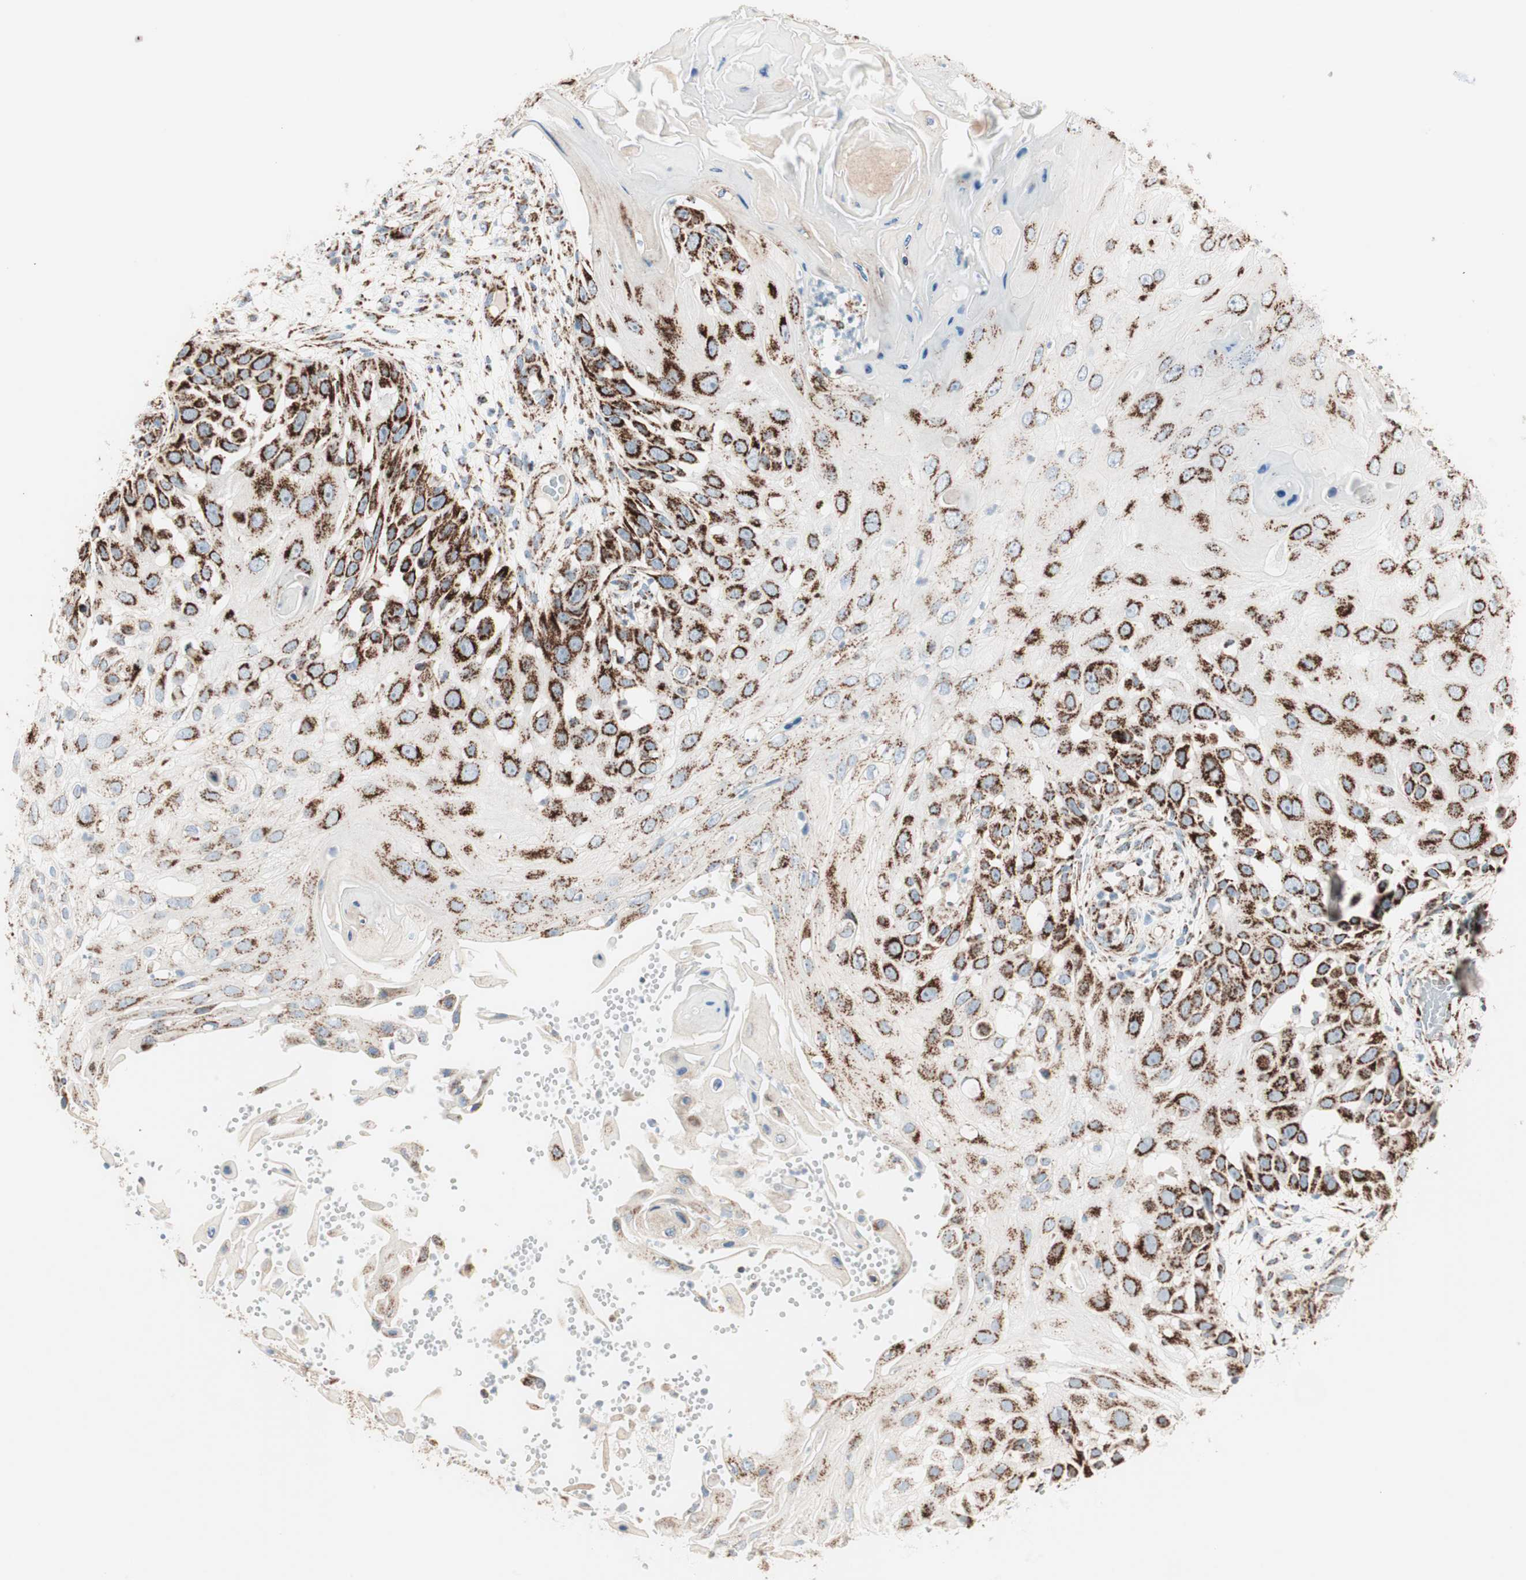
{"staining": {"intensity": "strong", "quantity": ">75%", "location": "cytoplasmic/membranous"}, "tissue": "skin cancer", "cell_type": "Tumor cells", "image_type": "cancer", "snomed": [{"axis": "morphology", "description": "Squamous cell carcinoma, NOS"}, {"axis": "topography", "description": "Skin"}], "caption": "Approximately >75% of tumor cells in human skin squamous cell carcinoma reveal strong cytoplasmic/membranous protein staining as visualized by brown immunohistochemical staining.", "gene": "TOMM20", "patient": {"sex": "female", "age": 44}}